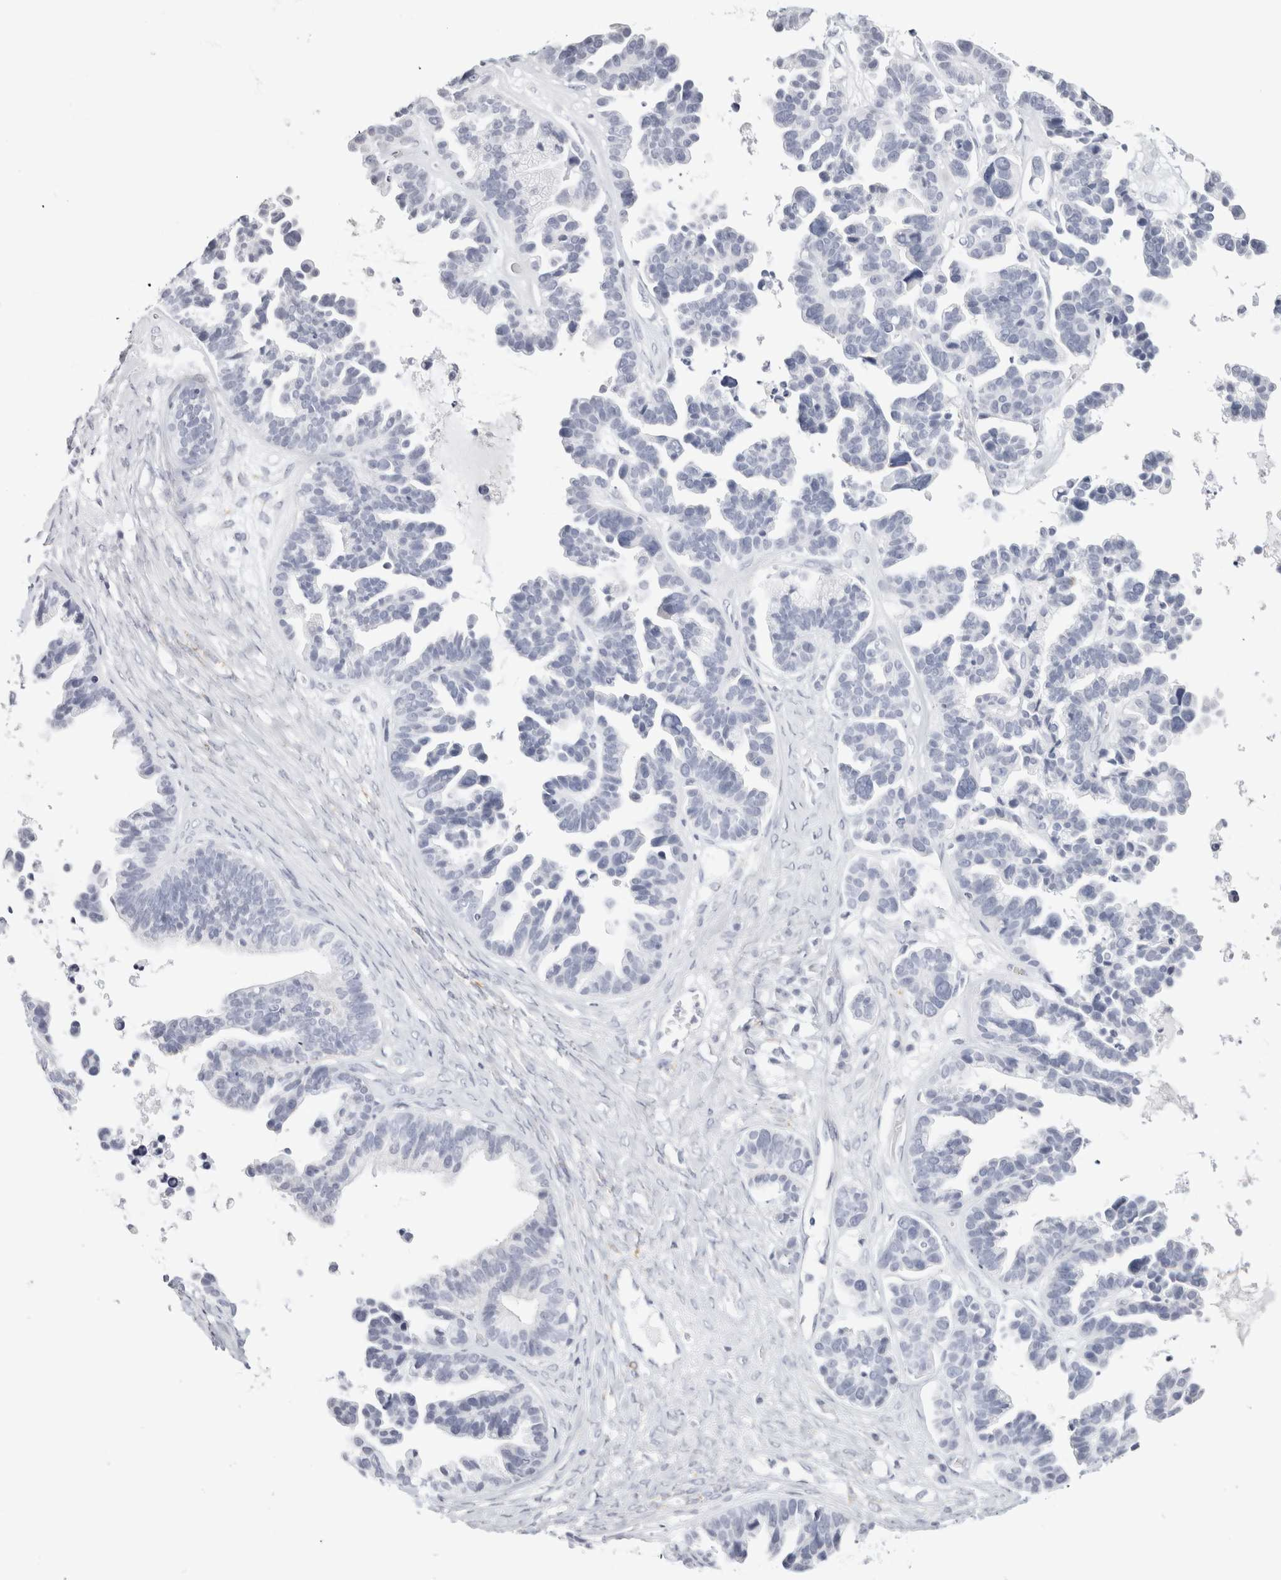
{"staining": {"intensity": "negative", "quantity": "none", "location": "none"}, "tissue": "ovarian cancer", "cell_type": "Tumor cells", "image_type": "cancer", "snomed": [{"axis": "morphology", "description": "Cystadenocarcinoma, serous, NOS"}, {"axis": "topography", "description": "Ovary"}], "caption": "There is no significant expression in tumor cells of ovarian serous cystadenocarcinoma.", "gene": "GARIN1A", "patient": {"sex": "female", "age": 56}}